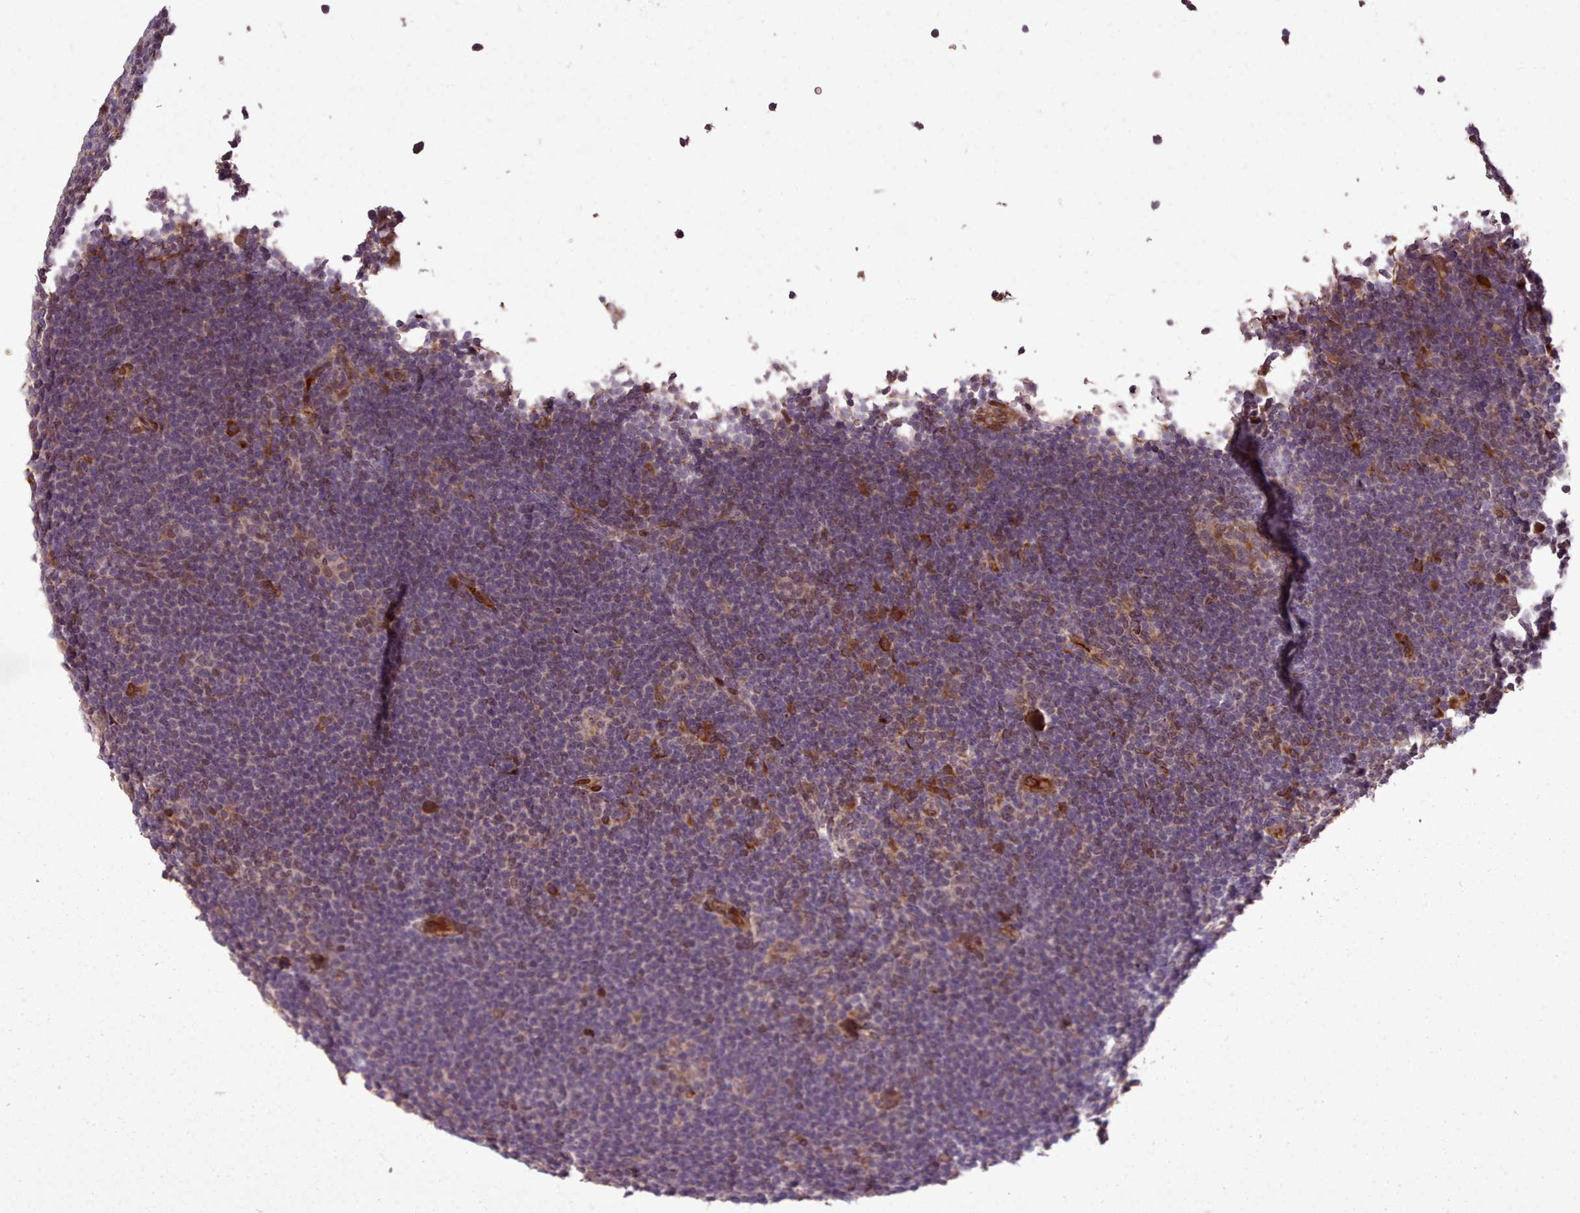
{"staining": {"intensity": "weak", "quantity": "25%-75%", "location": "cytoplasmic/membranous,nuclear"}, "tissue": "lymphoma", "cell_type": "Tumor cells", "image_type": "cancer", "snomed": [{"axis": "morphology", "description": "Hodgkin's disease, NOS"}, {"axis": "topography", "description": "Lymph node"}], "caption": "Protein expression analysis of lymphoma reveals weak cytoplasmic/membranous and nuclear staining in approximately 25%-75% of tumor cells.", "gene": "CABP1", "patient": {"sex": "female", "age": 57}}